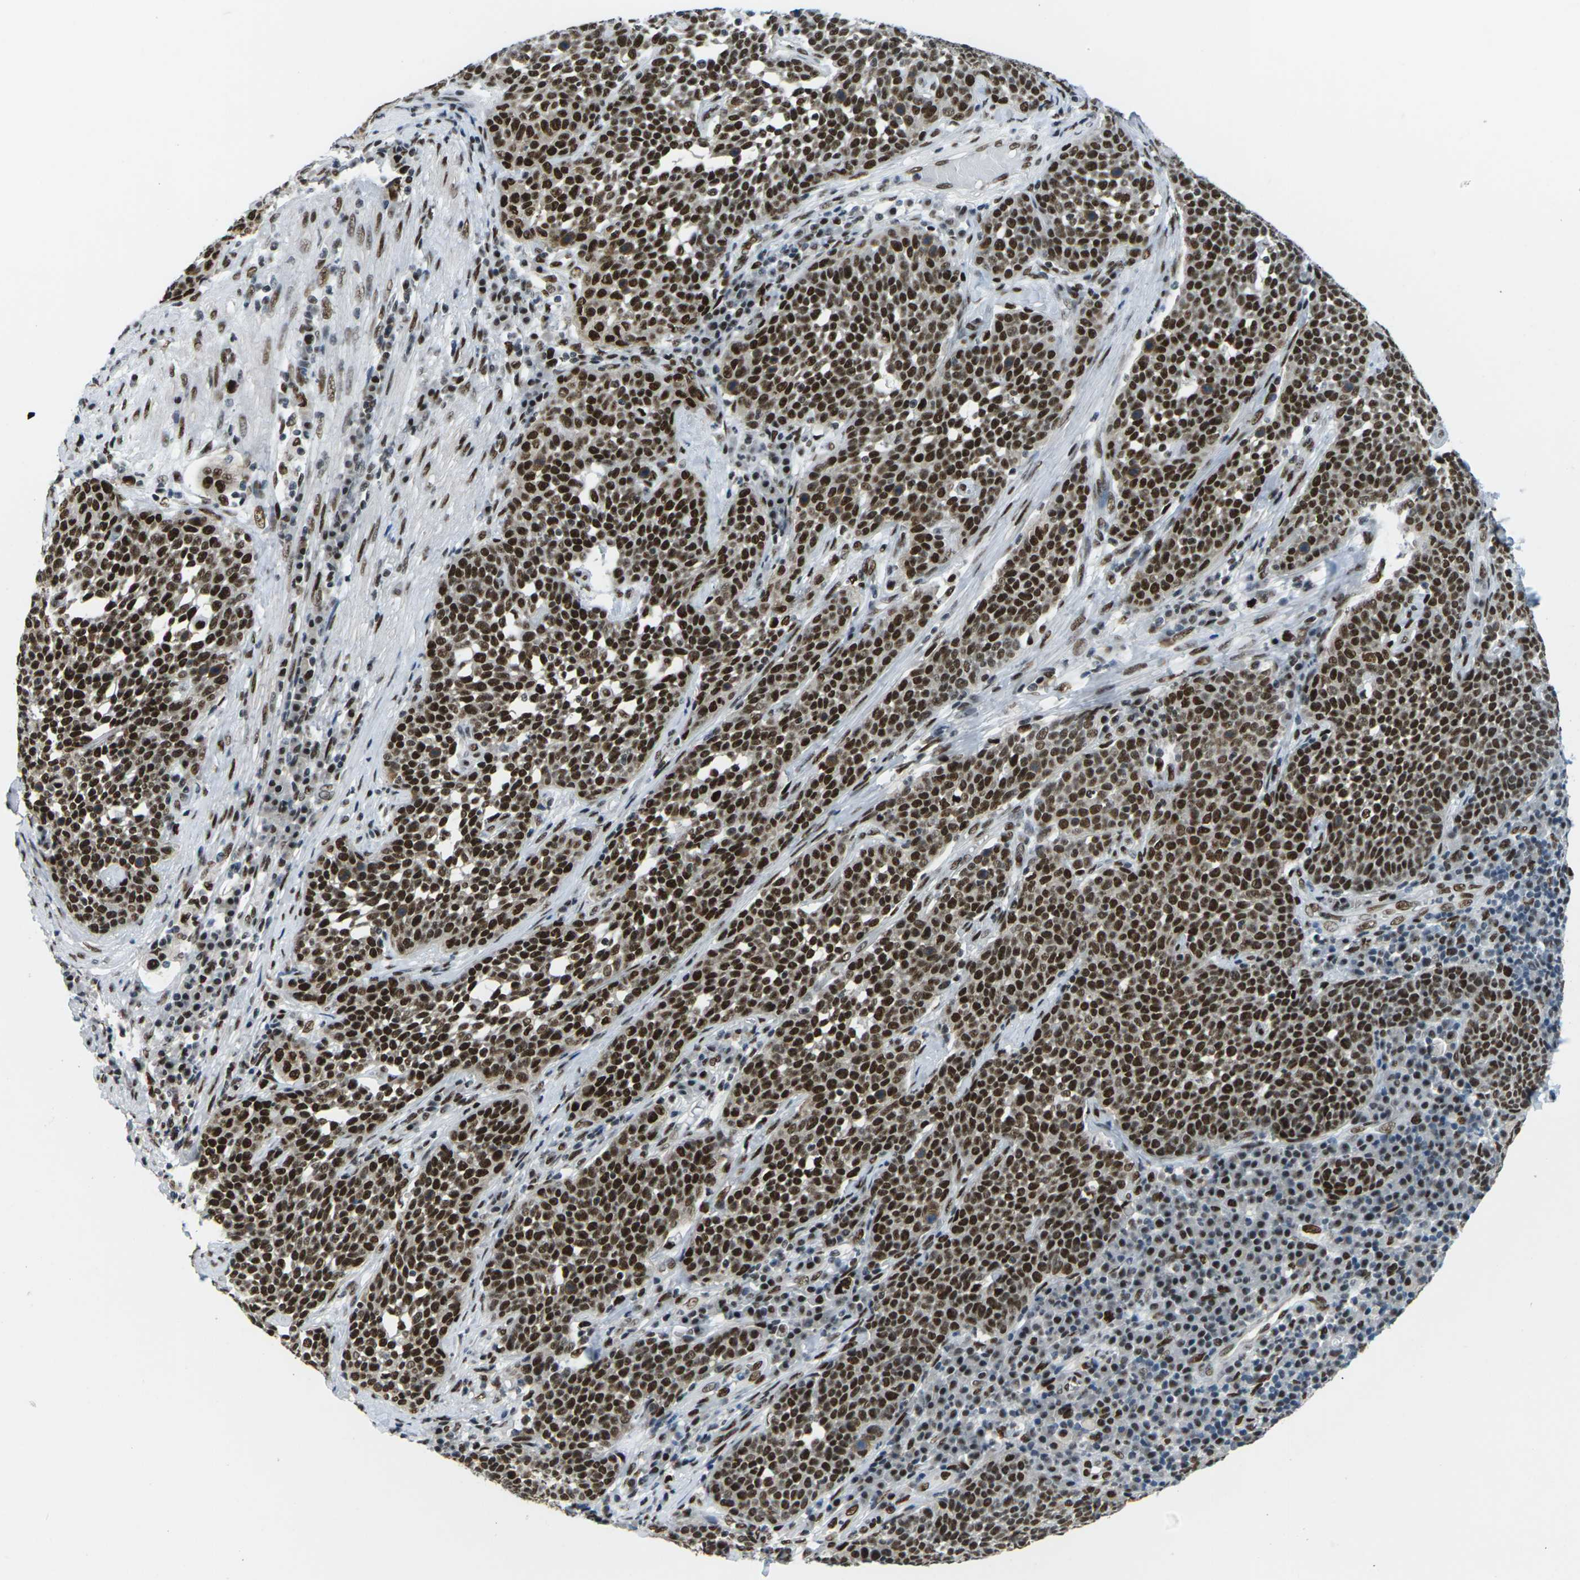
{"staining": {"intensity": "strong", "quantity": ">75%", "location": "nuclear"}, "tissue": "cervical cancer", "cell_type": "Tumor cells", "image_type": "cancer", "snomed": [{"axis": "morphology", "description": "Squamous cell carcinoma, NOS"}, {"axis": "topography", "description": "Cervix"}], "caption": "Protein positivity by IHC demonstrates strong nuclear expression in about >75% of tumor cells in cervical cancer (squamous cell carcinoma).", "gene": "PSME3", "patient": {"sex": "female", "age": 34}}